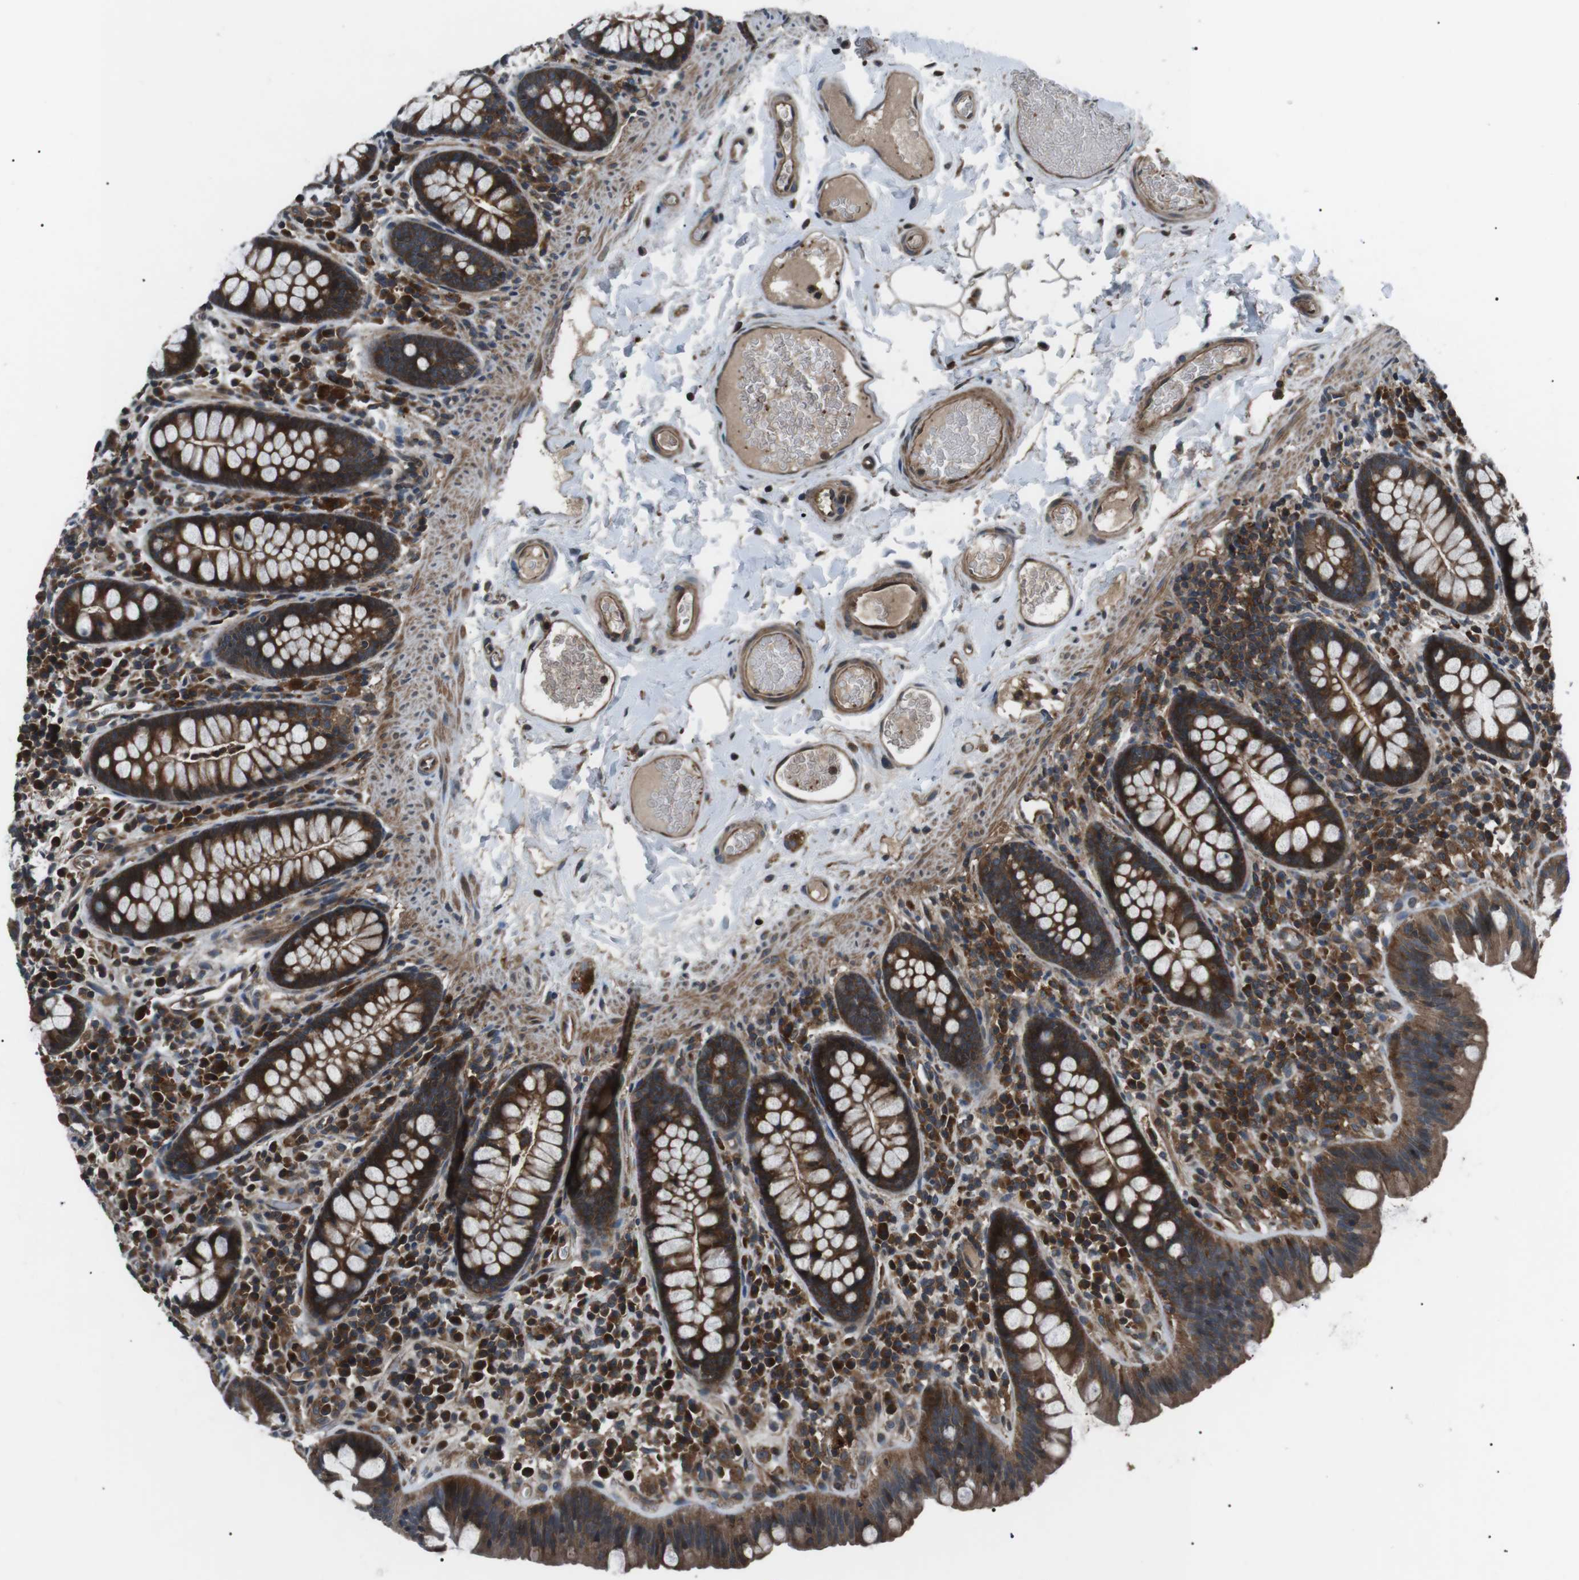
{"staining": {"intensity": "moderate", "quantity": ">75%", "location": "cytoplasmic/membranous"}, "tissue": "colon", "cell_type": "Endothelial cells", "image_type": "normal", "snomed": [{"axis": "morphology", "description": "Normal tissue, NOS"}, {"axis": "topography", "description": "Colon"}], "caption": "Protein staining of benign colon reveals moderate cytoplasmic/membranous expression in about >75% of endothelial cells. Ihc stains the protein of interest in brown and the nuclei are stained blue.", "gene": "GPR161", "patient": {"sex": "female", "age": 80}}